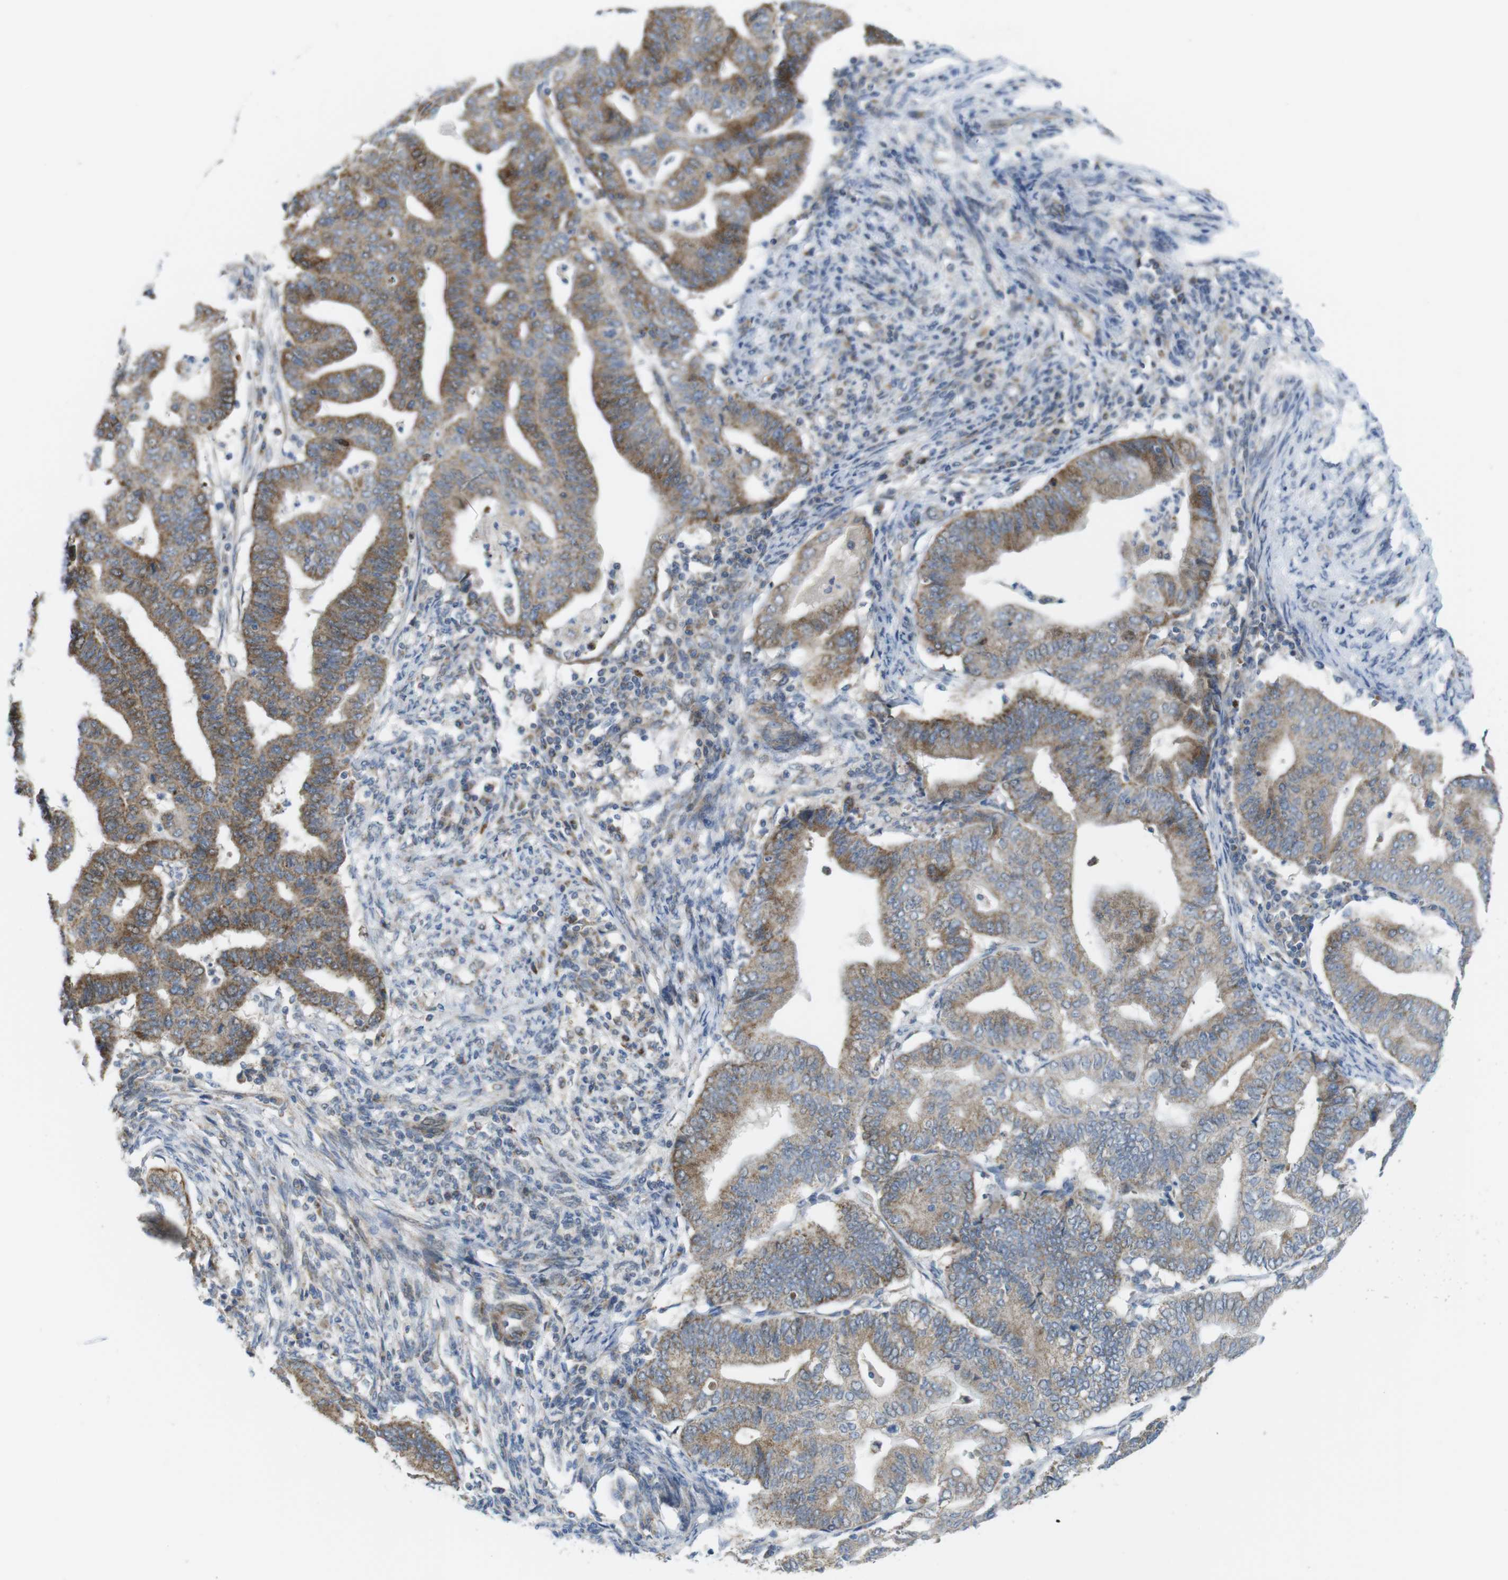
{"staining": {"intensity": "moderate", "quantity": ">75%", "location": "cytoplasmic/membranous"}, "tissue": "endometrial cancer", "cell_type": "Tumor cells", "image_type": "cancer", "snomed": [{"axis": "morphology", "description": "Adenocarcinoma, NOS"}, {"axis": "topography", "description": "Endometrium"}], "caption": "IHC staining of endometrial cancer (adenocarcinoma), which reveals medium levels of moderate cytoplasmic/membranous staining in about >75% of tumor cells indicating moderate cytoplasmic/membranous protein positivity. The staining was performed using DAB (brown) for protein detection and nuclei were counterstained in hematoxylin (blue).", "gene": "MARCHF1", "patient": {"sex": "female", "age": 79}}